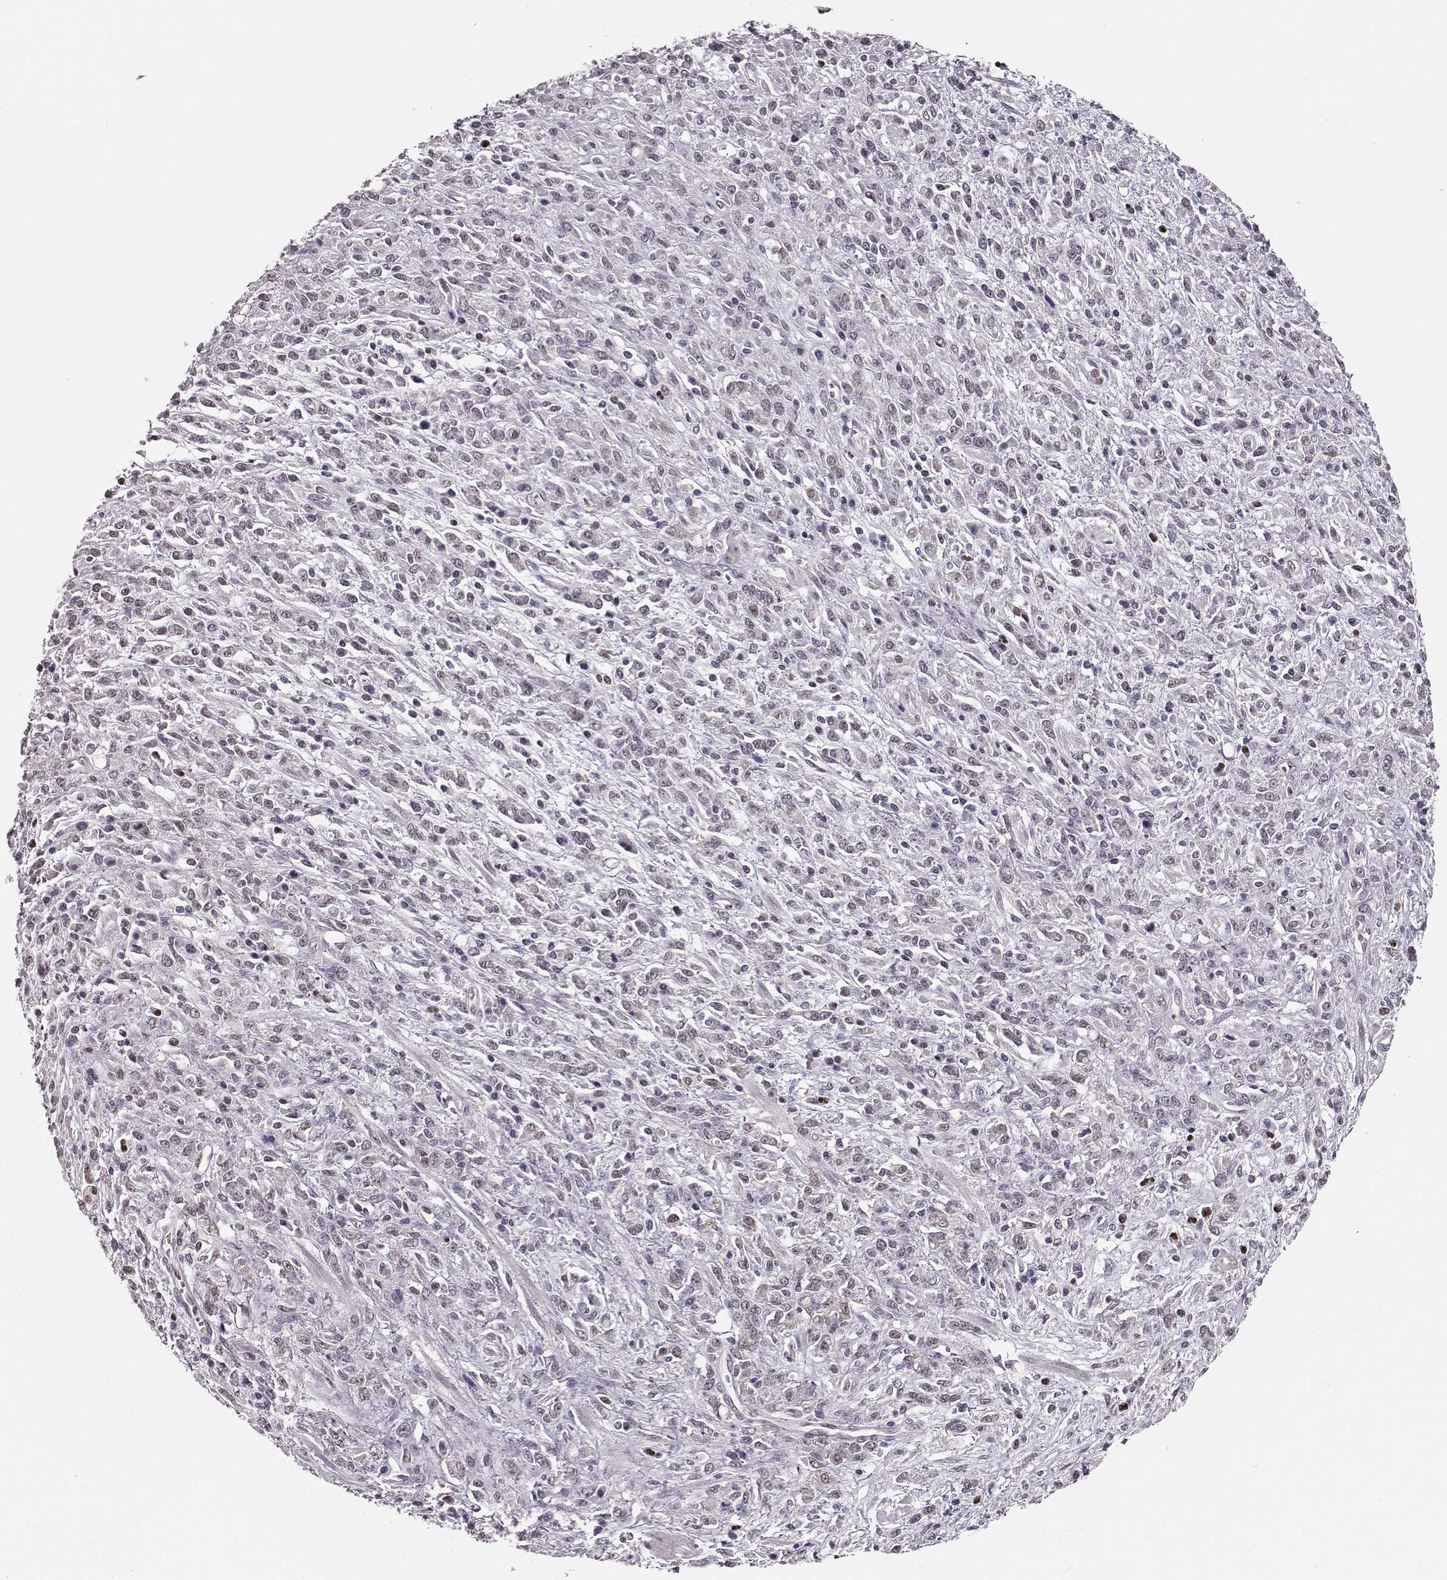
{"staining": {"intensity": "weak", "quantity": "<25%", "location": "cytoplasmic/membranous"}, "tissue": "stomach cancer", "cell_type": "Tumor cells", "image_type": "cancer", "snomed": [{"axis": "morphology", "description": "Adenocarcinoma, NOS"}, {"axis": "topography", "description": "Stomach"}], "caption": "High magnification brightfield microscopy of stomach adenocarcinoma stained with DAB (brown) and counterstained with hematoxylin (blue): tumor cells show no significant positivity.", "gene": "KLF6", "patient": {"sex": "female", "age": 57}}